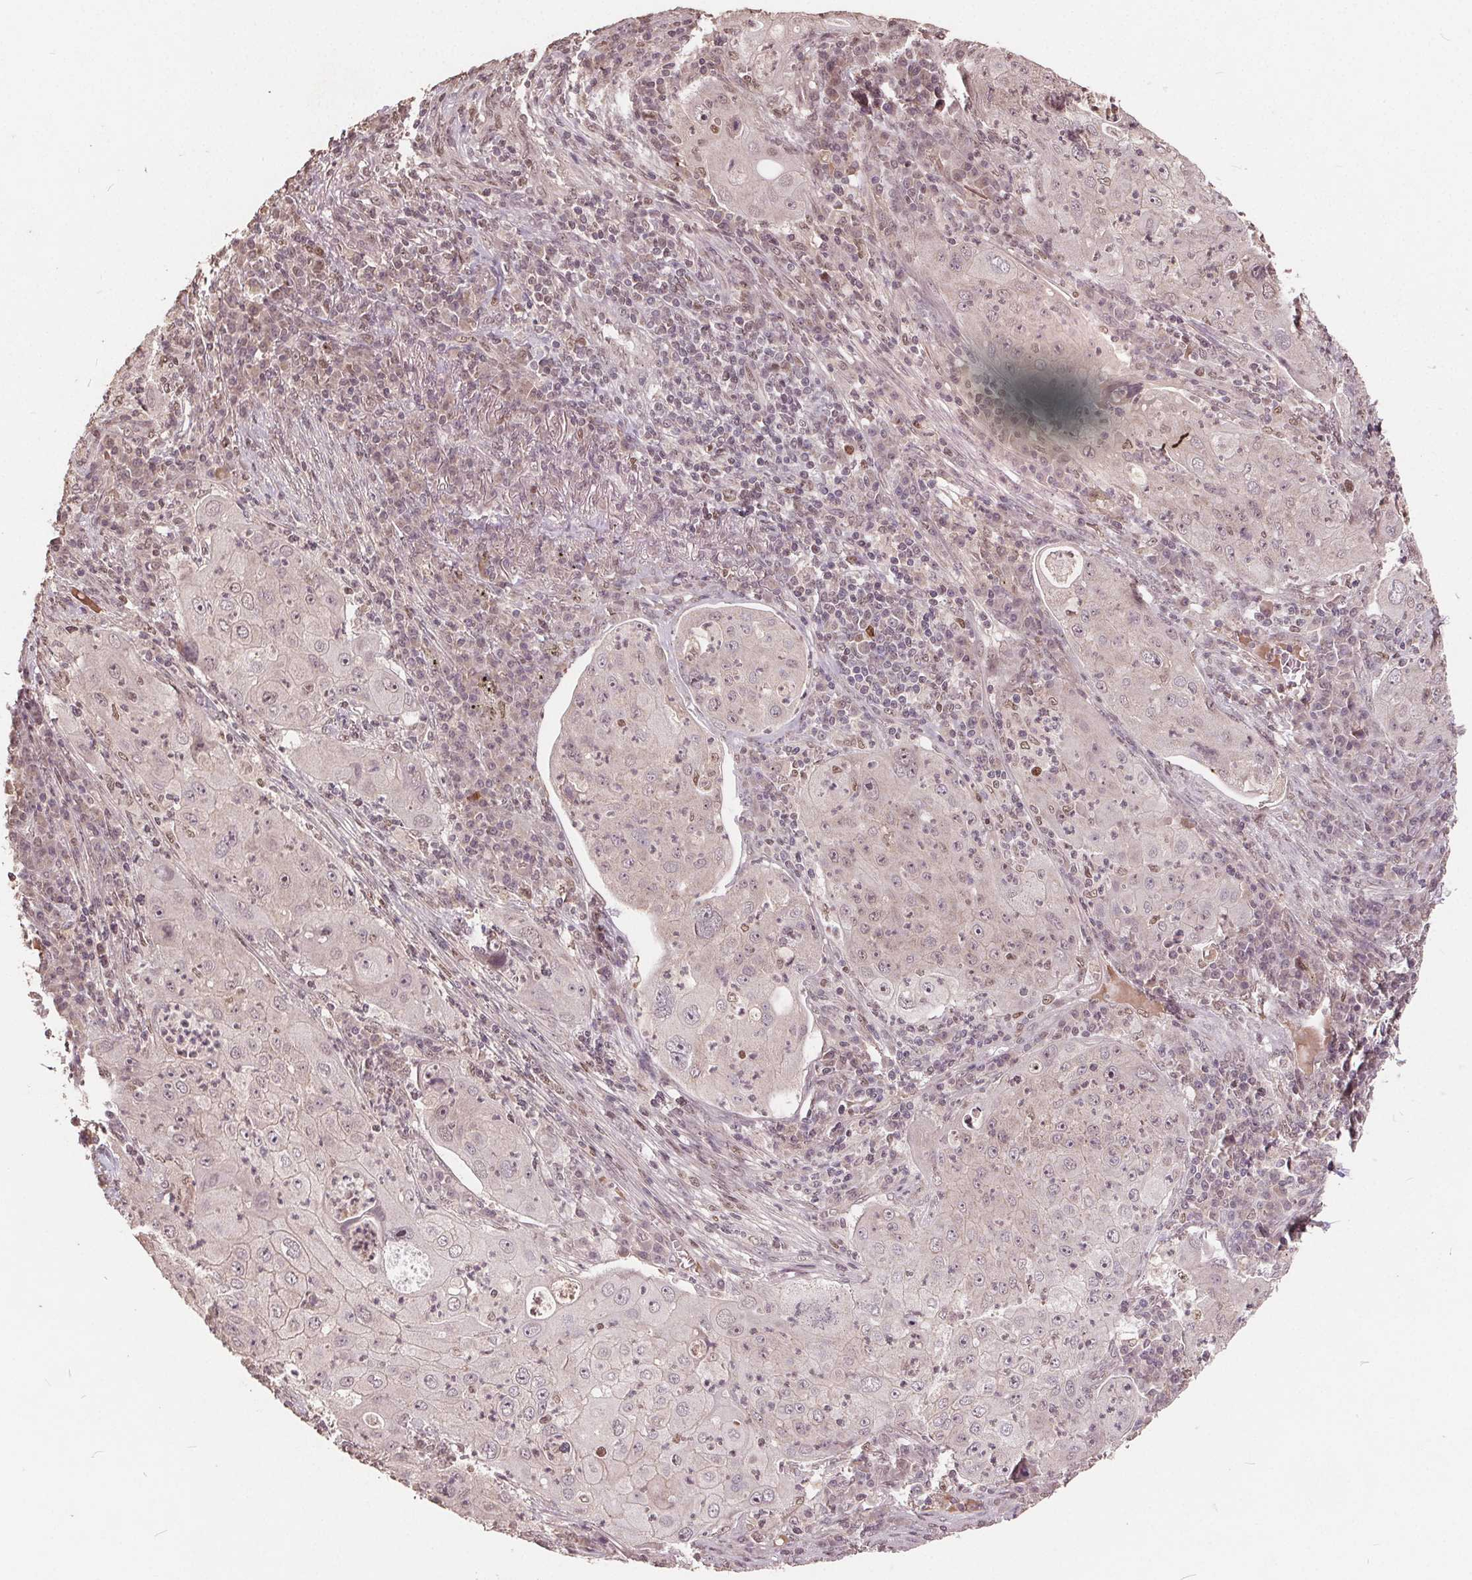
{"staining": {"intensity": "weak", "quantity": "25%-75%", "location": "nuclear"}, "tissue": "lung cancer", "cell_type": "Tumor cells", "image_type": "cancer", "snomed": [{"axis": "morphology", "description": "Squamous cell carcinoma, NOS"}, {"axis": "topography", "description": "Lung"}], "caption": "Lung squamous cell carcinoma stained with a brown dye reveals weak nuclear positive staining in approximately 25%-75% of tumor cells.", "gene": "DNMT3B", "patient": {"sex": "female", "age": 59}}